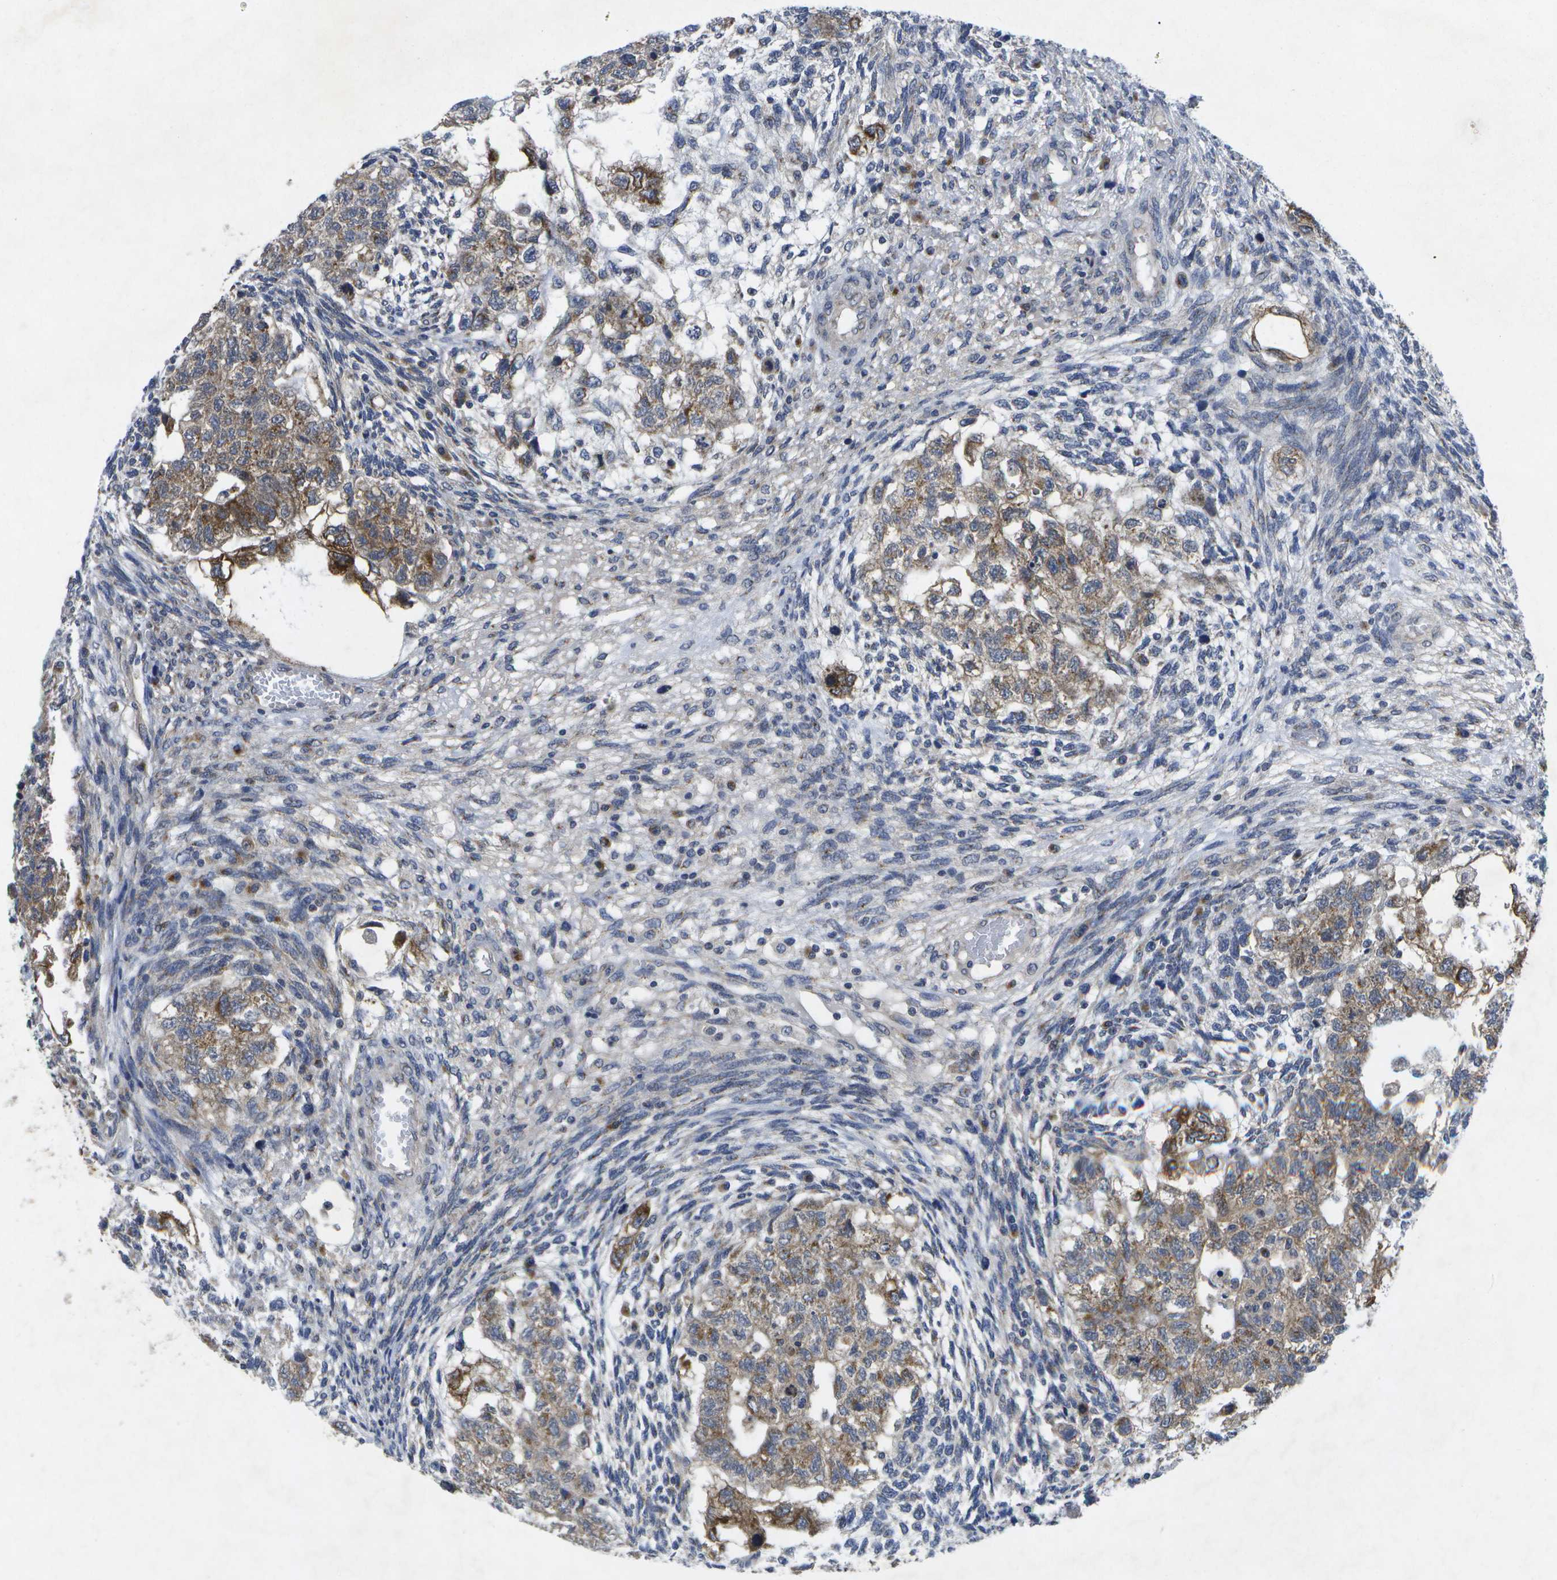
{"staining": {"intensity": "moderate", "quantity": ">75%", "location": "cytoplasmic/membranous"}, "tissue": "testis cancer", "cell_type": "Tumor cells", "image_type": "cancer", "snomed": [{"axis": "morphology", "description": "Normal tissue, NOS"}, {"axis": "morphology", "description": "Carcinoma, Embryonal, NOS"}, {"axis": "topography", "description": "Testis"}], "caption": "The histopathology image shows a brown stain indicating the presence of a protein in the cytoplasmic/membranous of tumor cells in testis embryonal carcinoma.", "gene": "KDELR1", "patient": {"sex": "male", "age": 36}}